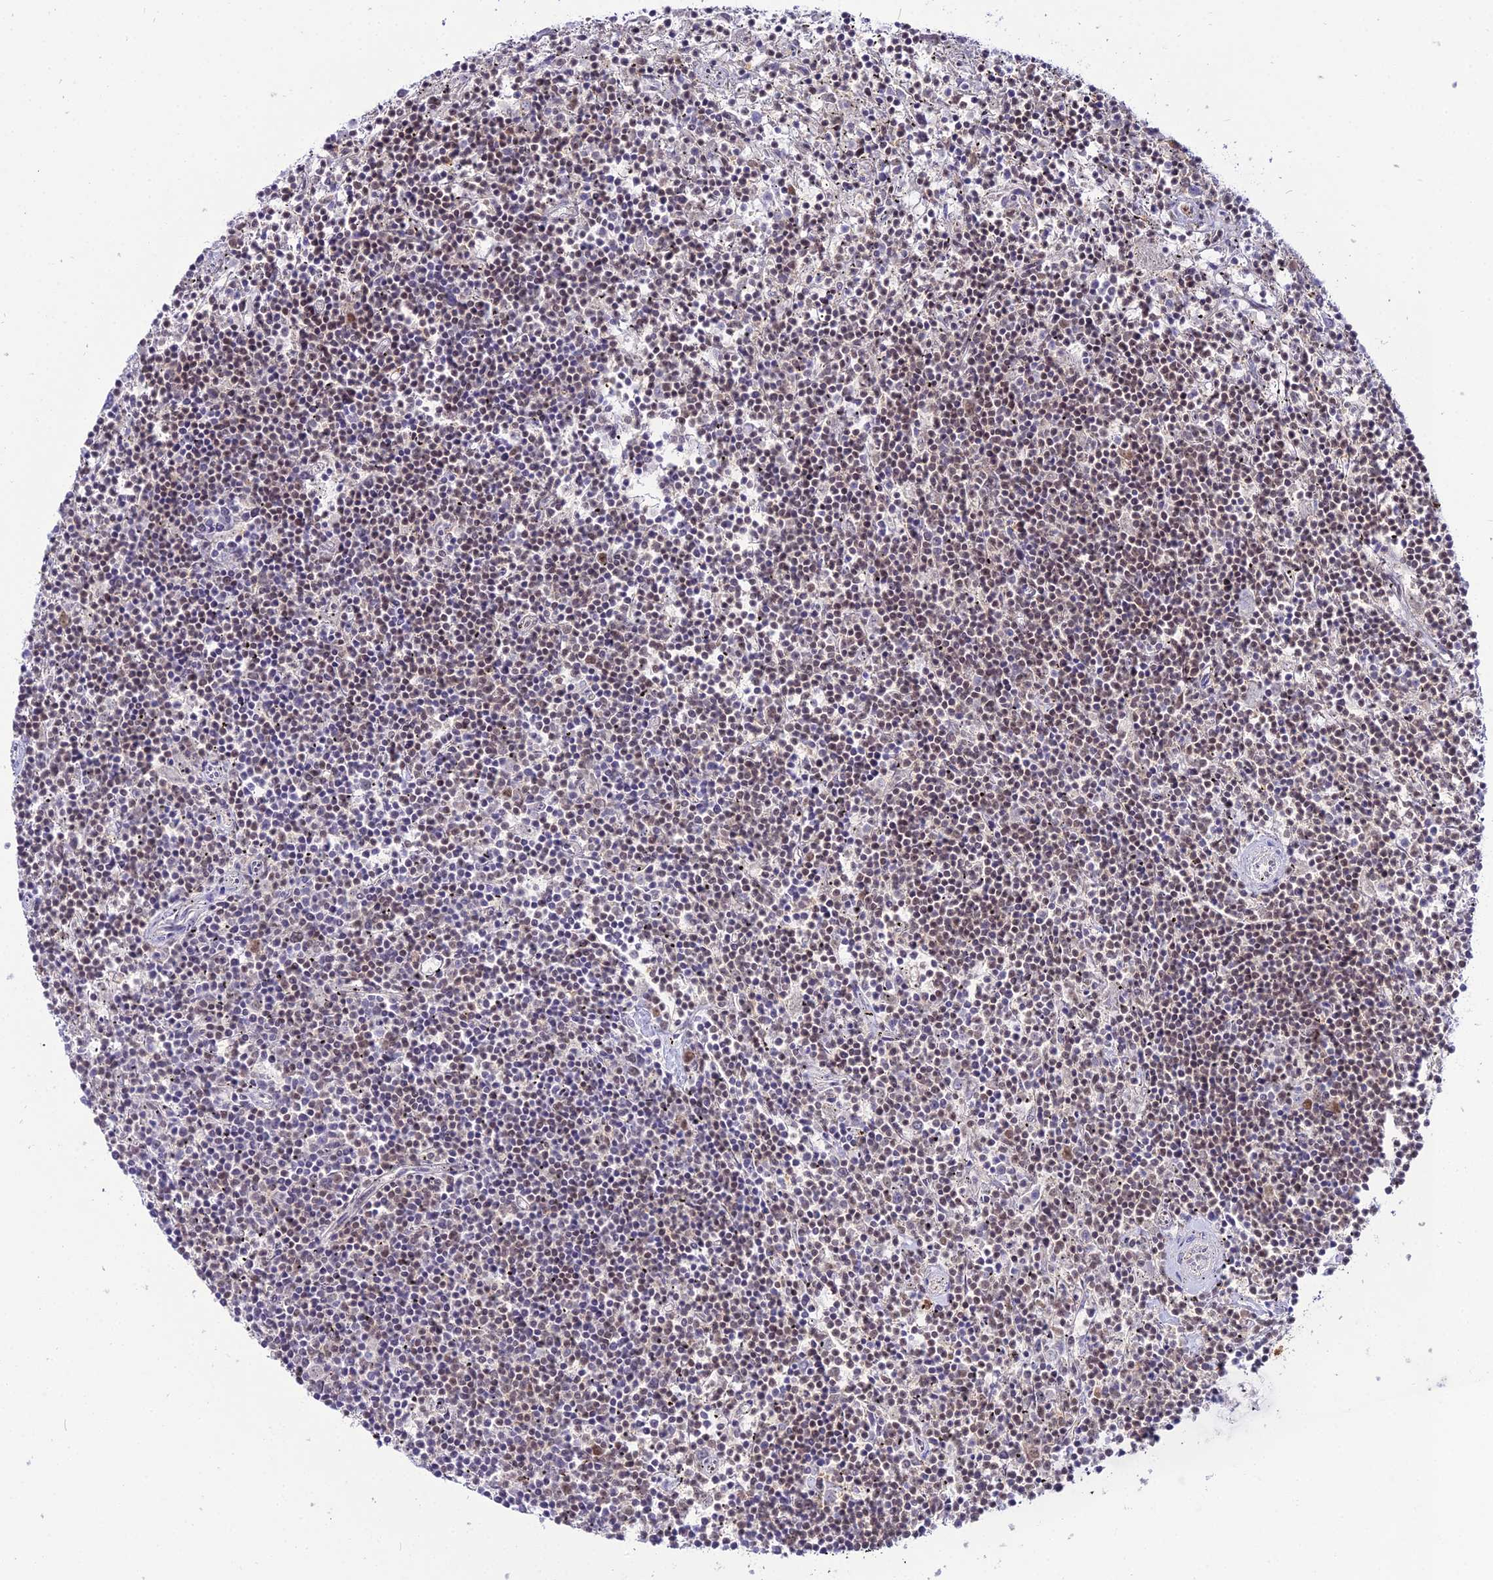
{"staining": {"intensity": "weak", "quantity": "25%-75%", "location": "nuclear"}, "tissue": "lymphoma", "cell_type": "Tumor cells", "image_type": "cancer", "snomed": [{"axis": "morphology", "description": "Malignant lymphoma, non-Hodgkin's type, Low grade"}, {"axis": "topography", "description": "Spleen"}], "caption": "Lymphoma tissue exhibits weak nuclear expression in approximately 25%-75% of tumor cells", "gene": "RBM12", "patient": {"sex": "male", "age": 76}}